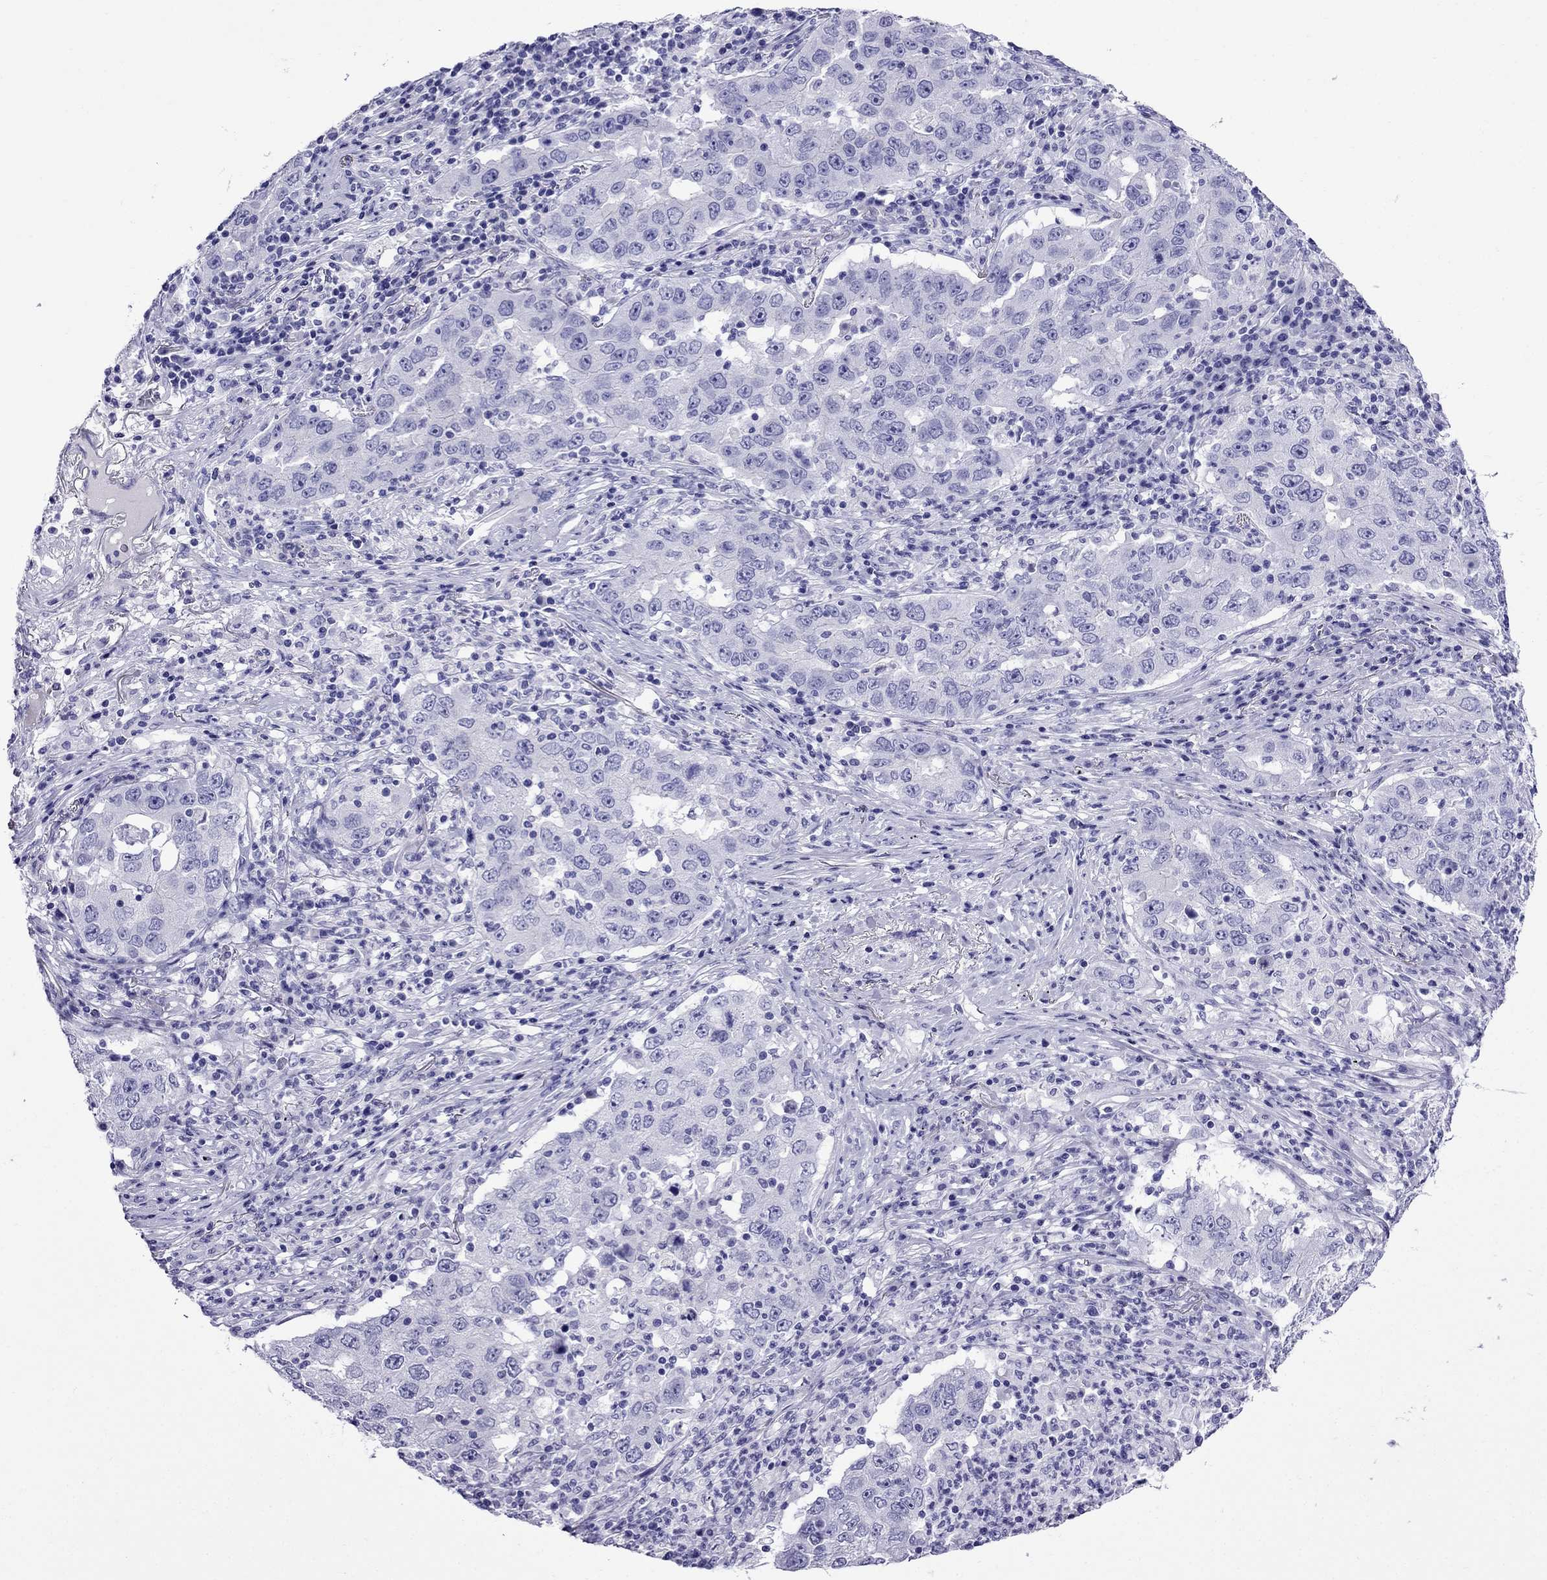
{"staining": {"intensity": "negative", "quantity": "none", "location": "none"}, "tissue": "lung cancer", "cell_type": "Tumor cells", "image_type": "cancer", "snomed": [{"axis": "morphology", "description": "Adenocarcinoma, NOS"}, {"axis": "topography", "description": "Lung"}], "caption": "Histopathology image shows no protein staining in tumor cells of lung cancer (adenocarcinoma) tissue.", "gene": "CRYBA1", "patient": {"sex": "male", "age": 73}}